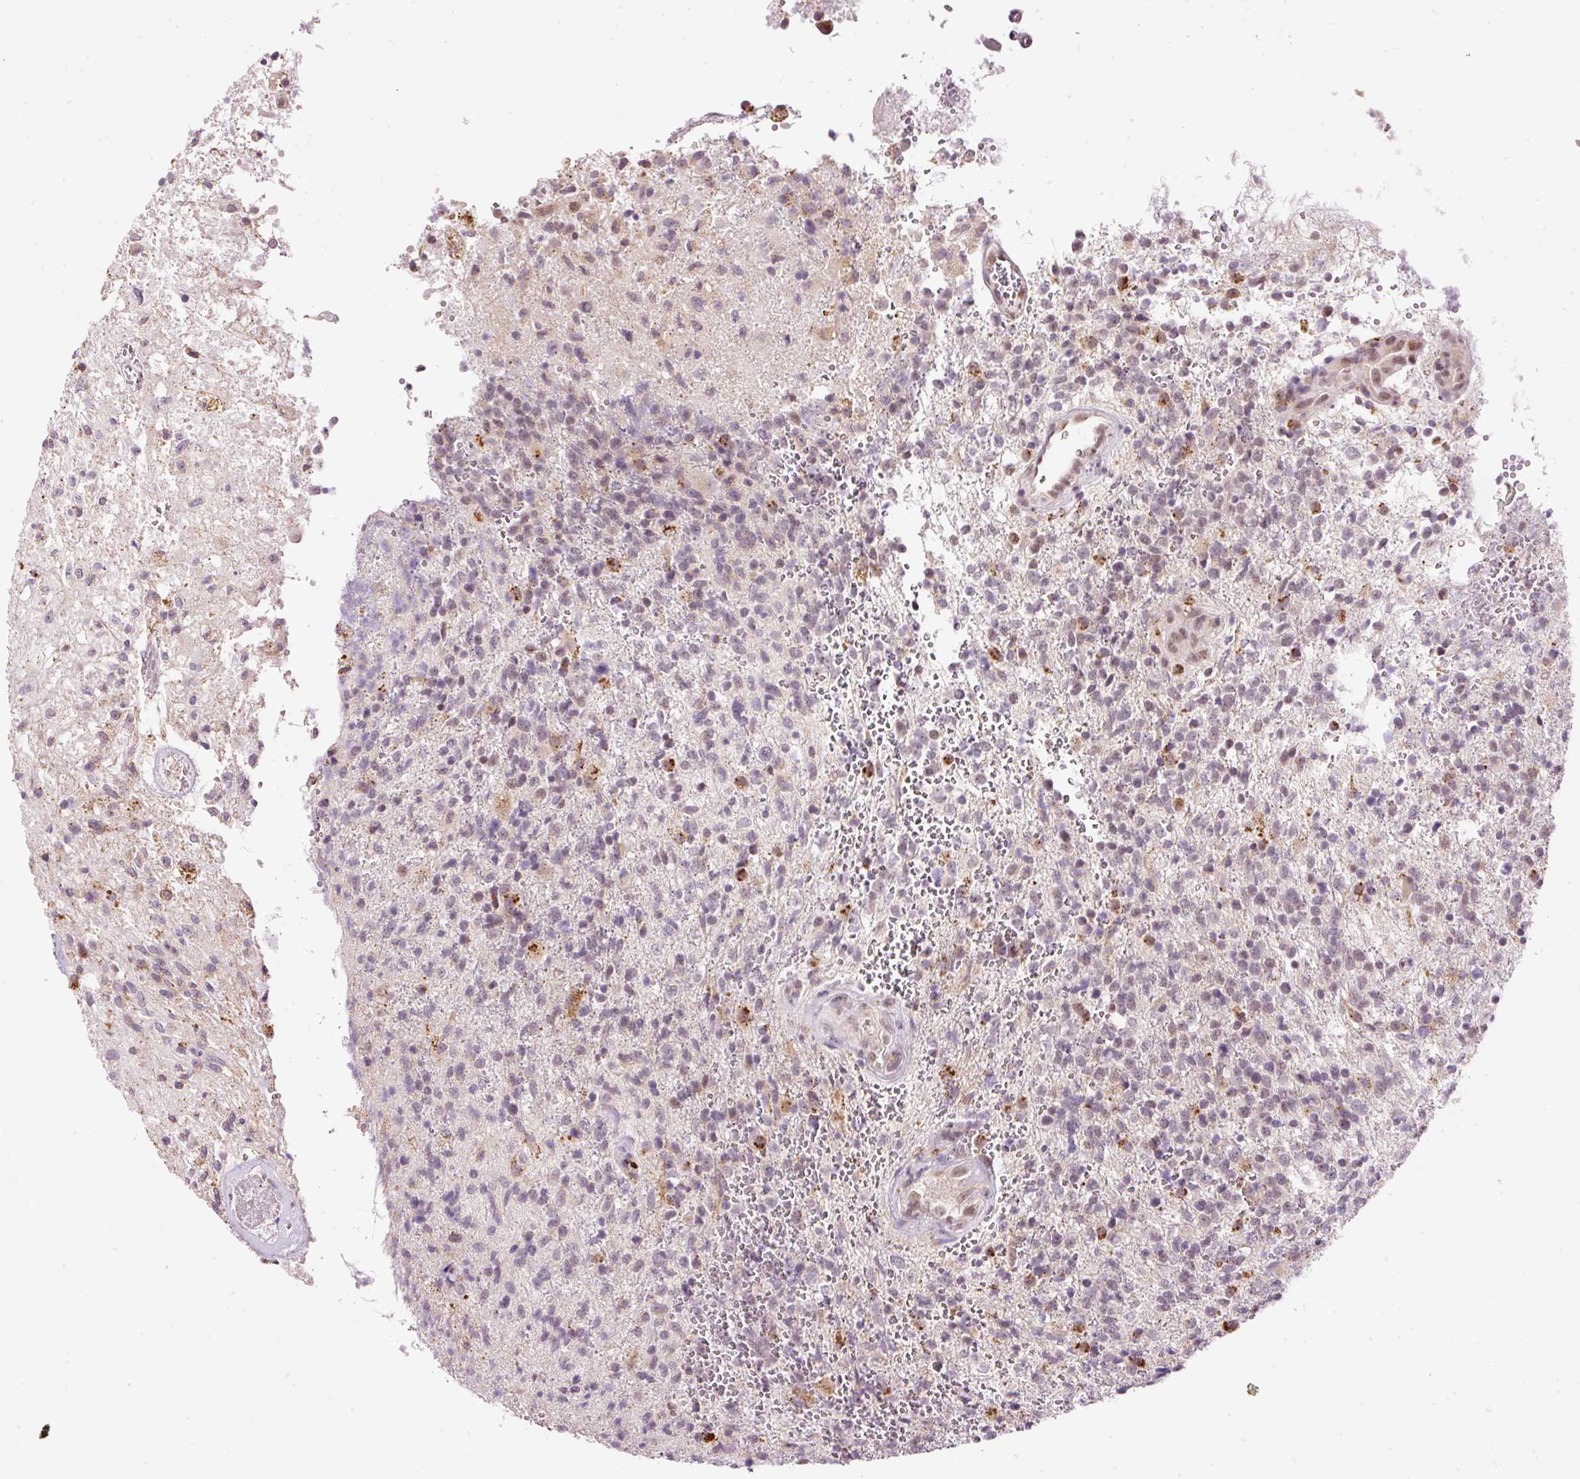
{"staining": {"intensity": "negative", "quantity": "none", "location": "none"}, "tissue": "glioma", "cell_type": "Tumor cells", "image_type": "cancer", "snomed": [{"axis": "morphology", "description": "Glioma, malignant, High grade"}, {"axis": "topography", "description": "Brain"}], "caption": "Tumor cells are negative for brown protein staining in malignant high-grade glioma. Brightfield microscopy of immunohistochemistry stained with DAB (3,3'-diaminobenzidine) (brown) and hematoxylin (blue), captured at high magnification.", "gene": "ZNF639", "patient": {"sex": "male", "age": 56}}